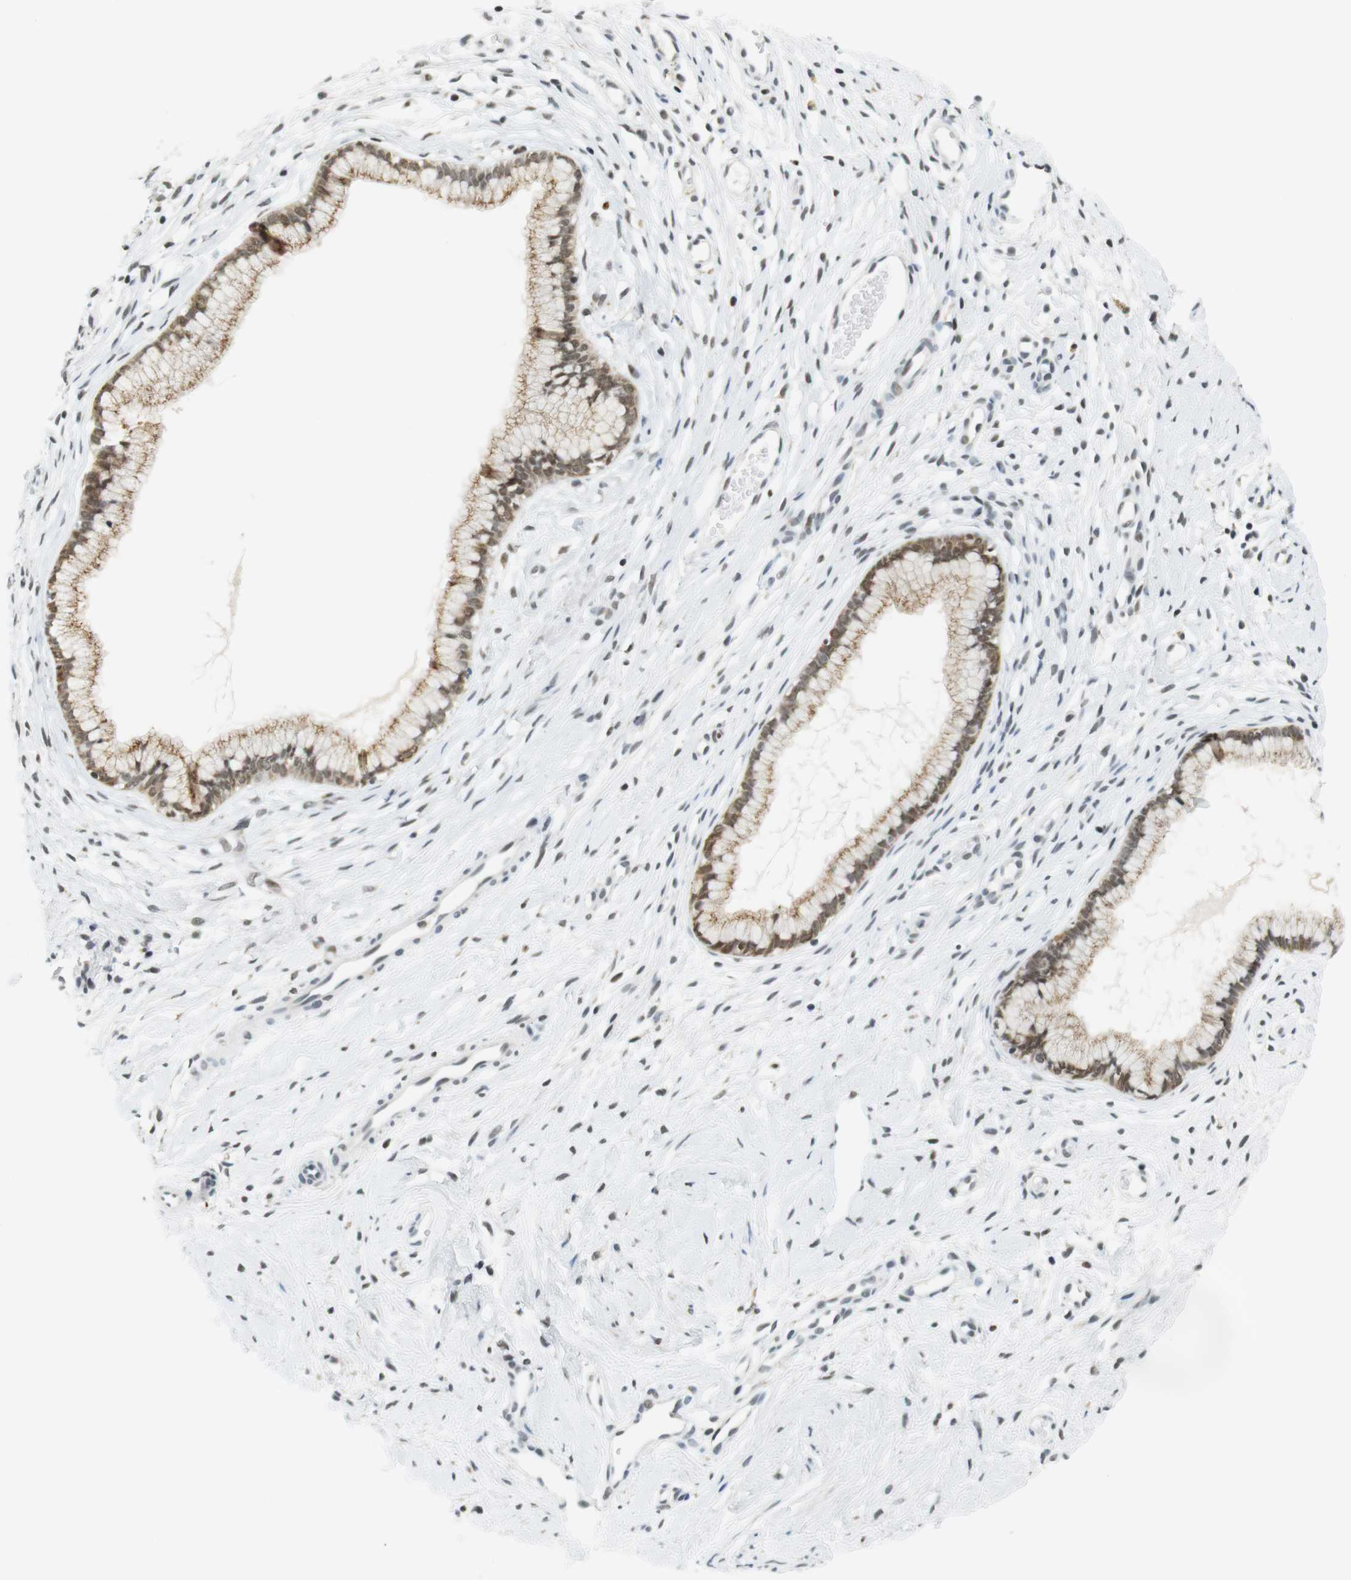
{"staining": {"intensity": "moderate", "quantity": ">75%", "location": "cytoplasmic/membranous,nuclear"}, "tissue": "cervix", "cell_type": "Glandular cells", "image_type": "normal", "snomed": [{"axis": "morphology", "description": "Normal tissue, NOS"}, {"axis": "topography", "description": "Cervix"}], "caption": "An immunohistochemistry (IHC) histopathology image of benign tissue is shown. Protein staining in brown highlights moderate cytoplasmic/membranous,nuclear positivity in cervix within glandular cells. Immunohistochemistry (ihc) stains the protein in brown and the nuclei are stained blue.", "gene": "RNF38", "patient": {"sex": "female", "age": 65}}